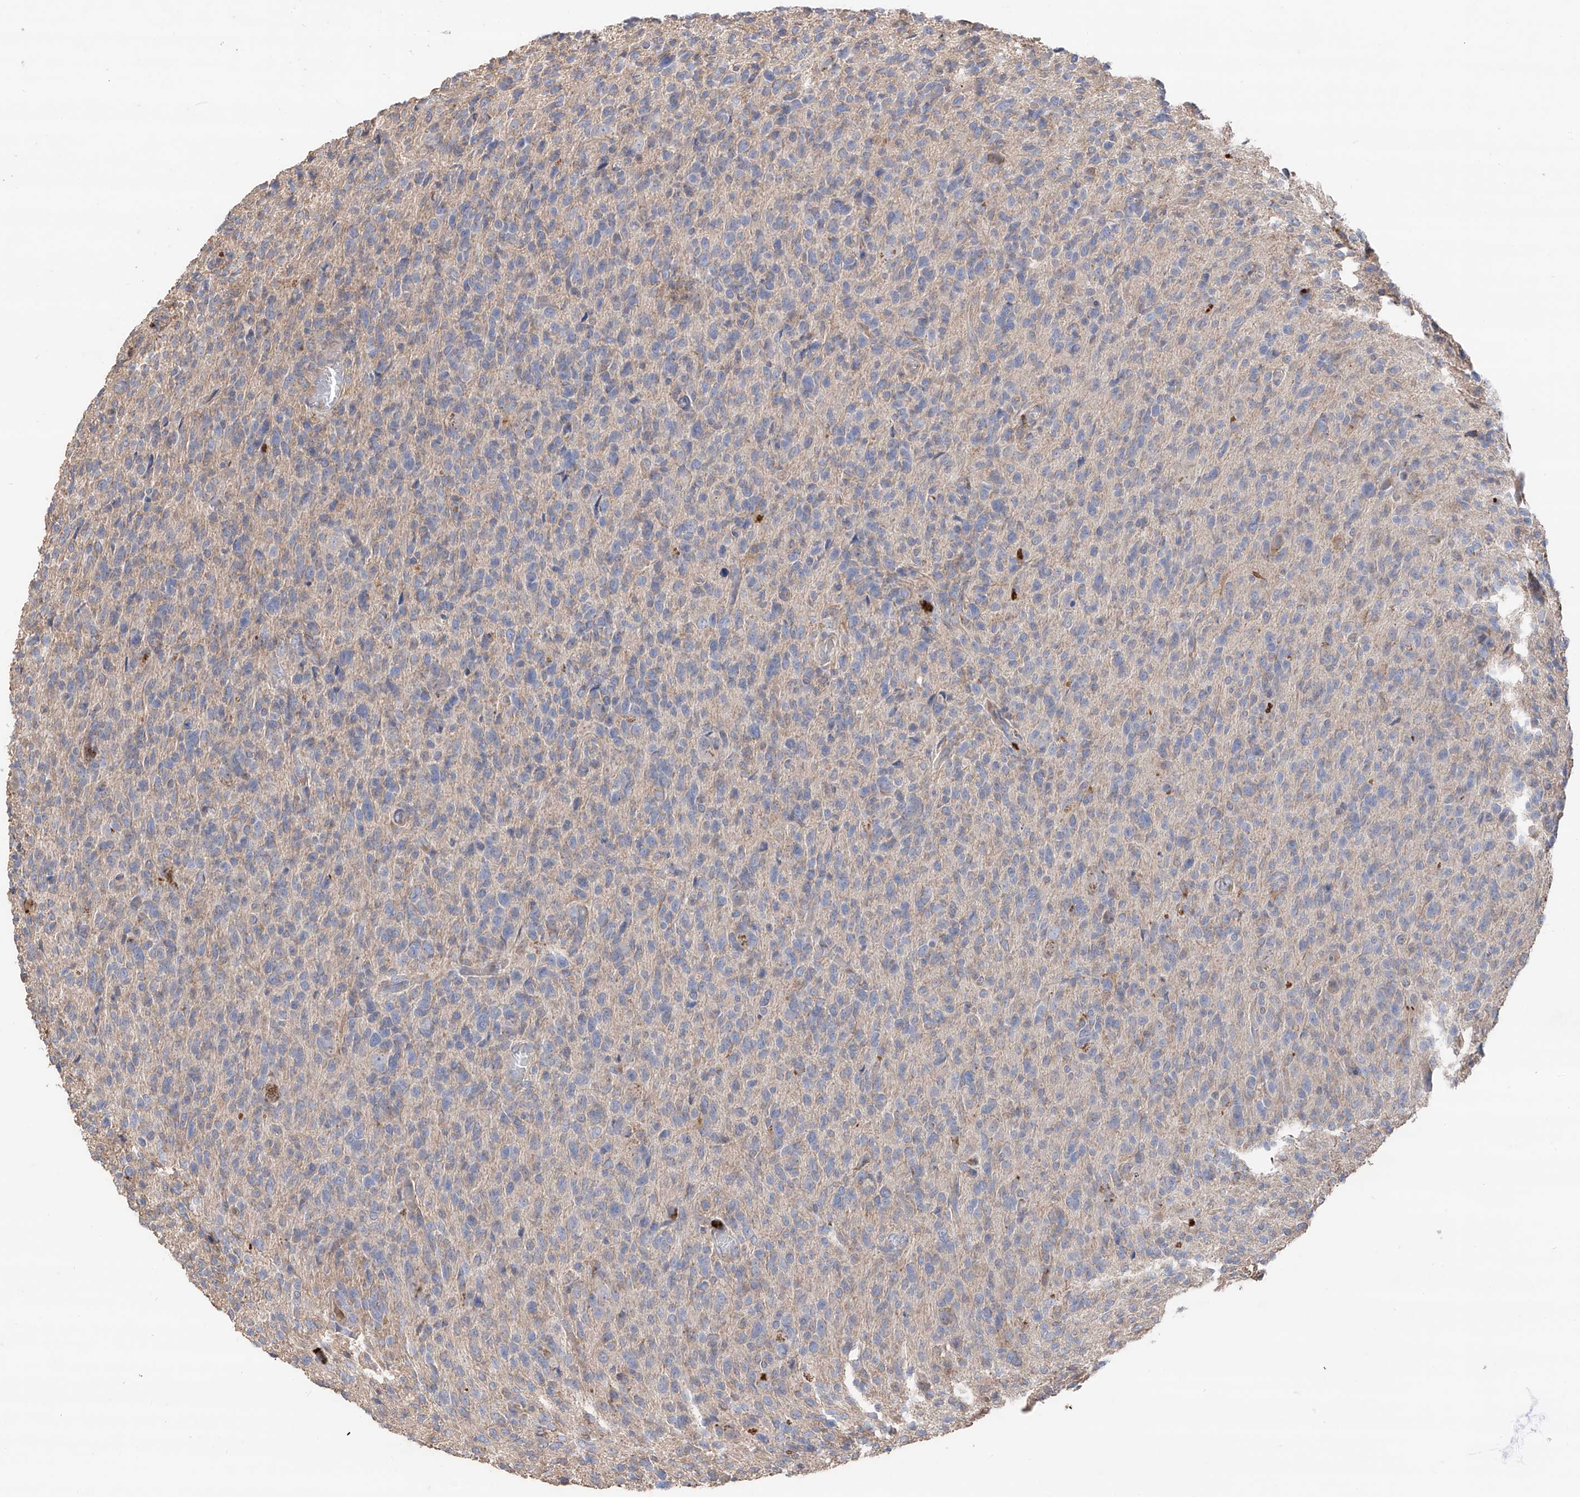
{"staining": {"intensity": "negative", "quantity": "none", "location": "none"}, "tissue": "glioma", "cell_type": "Tumor cells", "image_type": "cancer", "snomed": [{"axis": "morphology", "description": "Glioma, malignant, High grade"}, {"axis": "topography", "description": "Brain"}], "caption": "This is an immunohistochemistry histopathology image of glioma. There is no positivity in tumor cells.", "gene": "EDN1", "patient": {"sex": "female", "age": 57}}